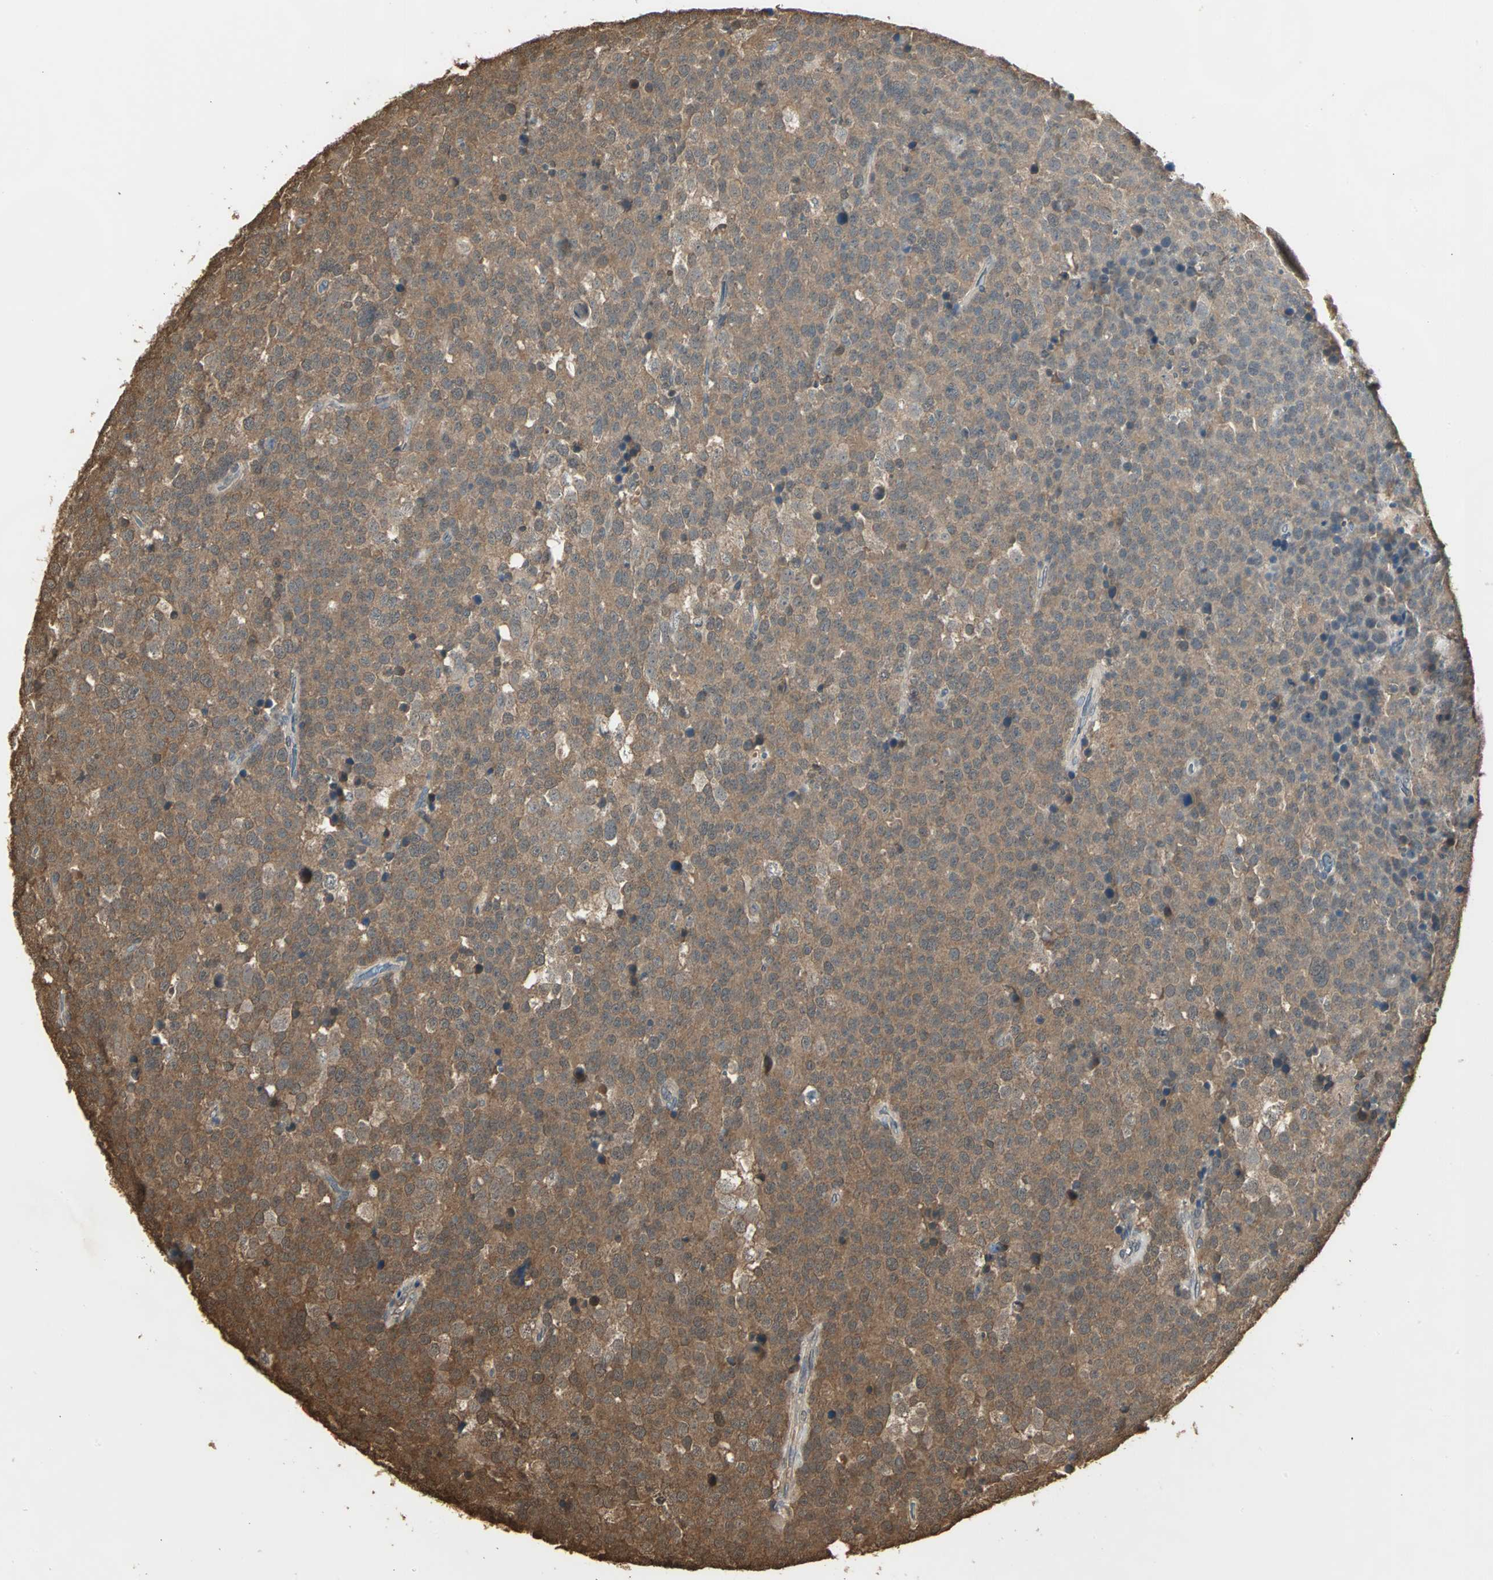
{"staining": {"intensity": "moderate", "quantity": ">75%", "location": "cytoplasmic/membranous"}, "tissue": "testis cancer", "cell_type": "Tumor cells", "image_type": "cancer", "snomed": [{"axis": "morphology", "description": "Seminoma, NOS"}, {"axis": "topography", "description": "Testis"}], "caption": "Human testis cancer stained for a protein (brown) demonstrates moderate cytoplasmic/membranous positive expression in approximately >75% of tumor cells.", "gene": "PARK7", "patient": {"sex": "male", "age": 71}}